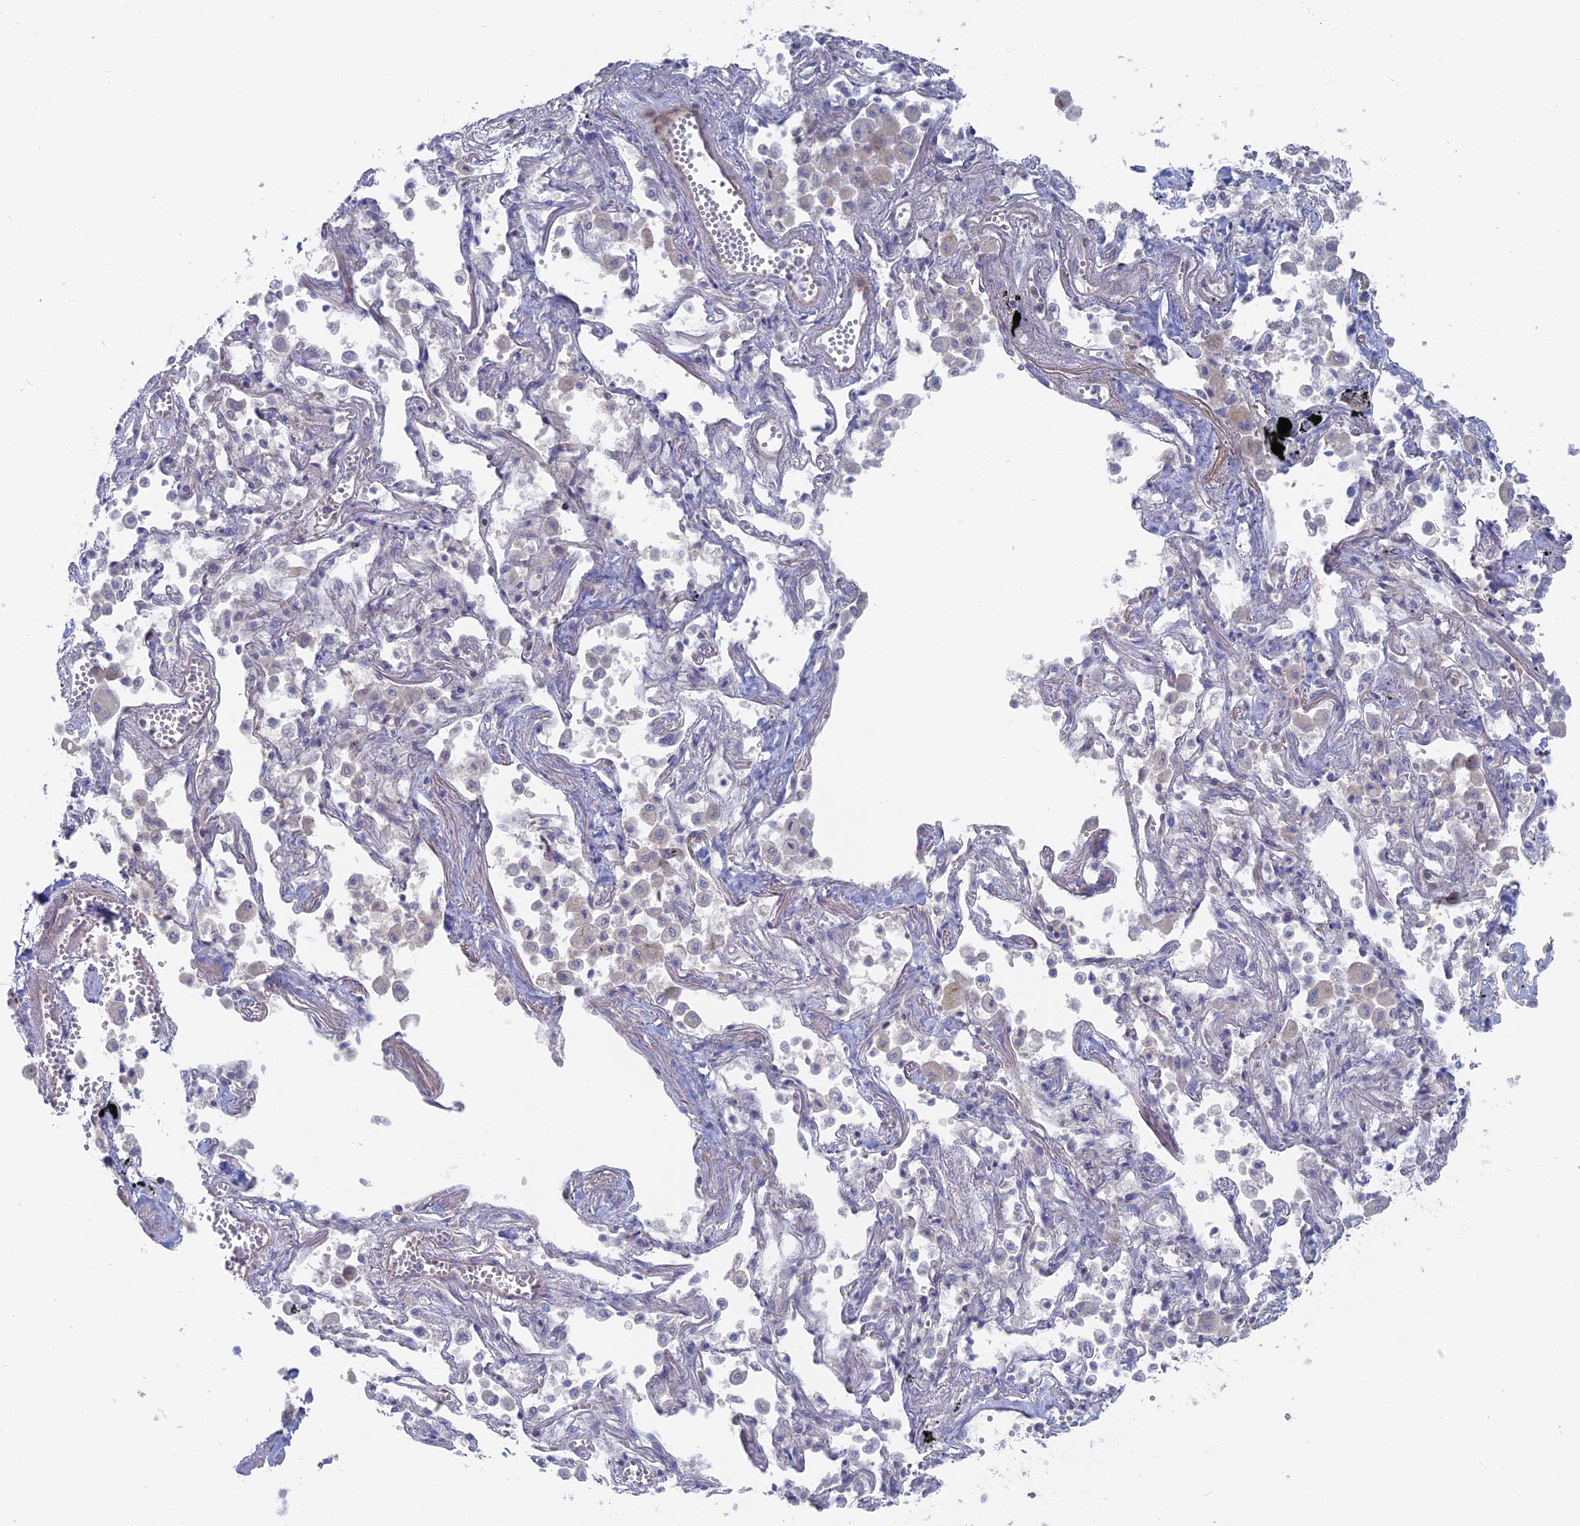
{"staining": {"intensity": "negative", "quantity": "none", "location": "none"}, "tissue": "lung cancer", "cell_type": "Tumor cells", "image_type": "cancer", "snomed": [{"axis": "morphology", "description": "Adenocarcinoma, NOS"}, {"axis": "topography", "description": "Lung"}], "caption": "Tumor cells are negative for protein expression in human lung cancer.", "gene": "TBC1D30", "patient": {"sex": "male", "age": 67}}